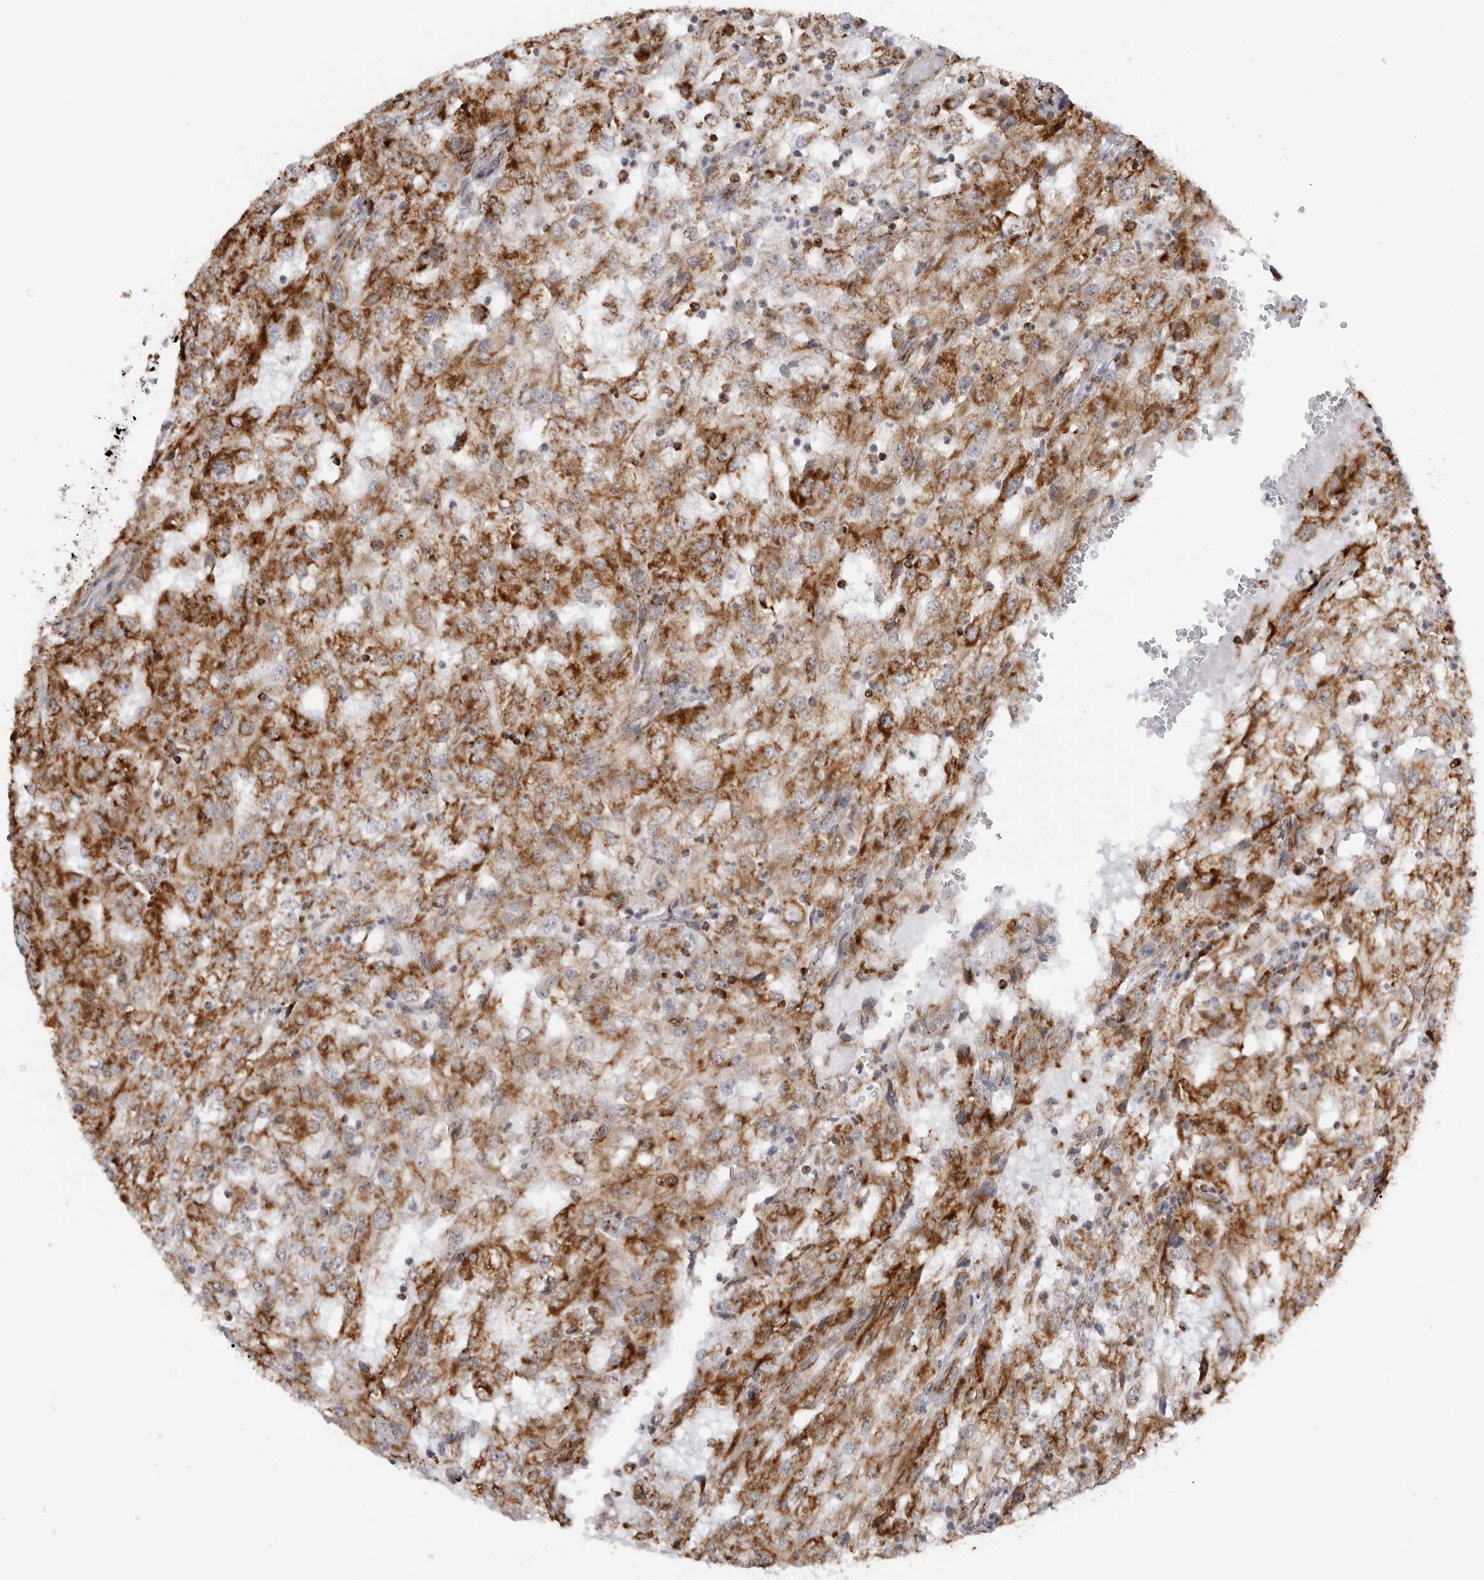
{"staining": {"intensity": "strong", "quantity": ">75%", "location": "cytoplasmic/membranous"}, "tissue": "renal cancer", "cell_type": "Tumor cells", "image_type": "cancer", "snomed": [{"axis": "morphology", "description": "Adenocarcinoma, NOS"}, {"axis": "topography", "description": "Kidney"}], "caption": "Protein staining of renal adenocarcinoma tissue shows strong cytoplasmic/membranous expression in about >75% of tumor cells.", "gene": "COX5A", "patient": {"sex": "female", "age": 54}}